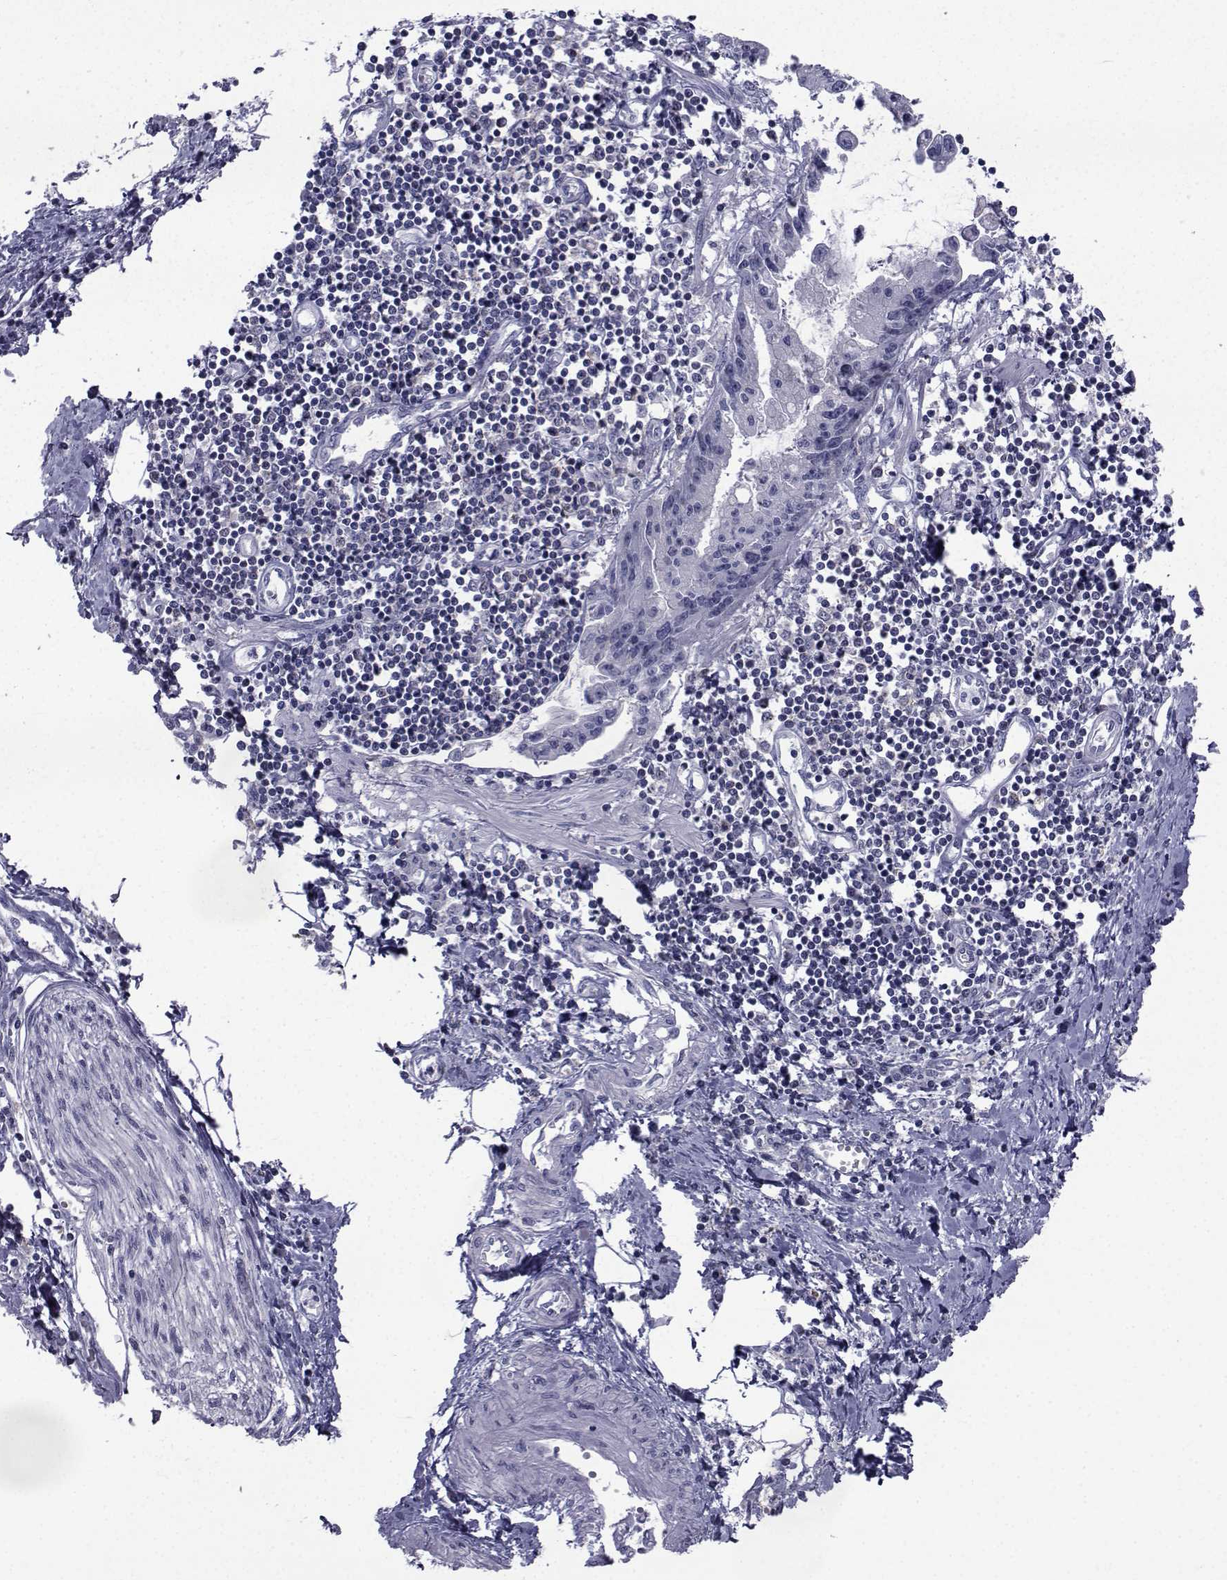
{"staining": {"intensity": "negative", "quantity": "none", "location": "none"}, "tissue": "pancreatic cancer", "cell_type": "Tumor cells", "image_type": "cancer", "snomed": [{"axis": "morphology", "description": "Adenocarcinoma, NOS"}, {"axis": "topography", "description": "Pancreas"}], "caption": "Pancreatic adenocarcinoma stained for a protein using IHC reveals no staining tumor cells.", "gene": "PDE6H", "patient": {"sex": "male", "age": 60}}